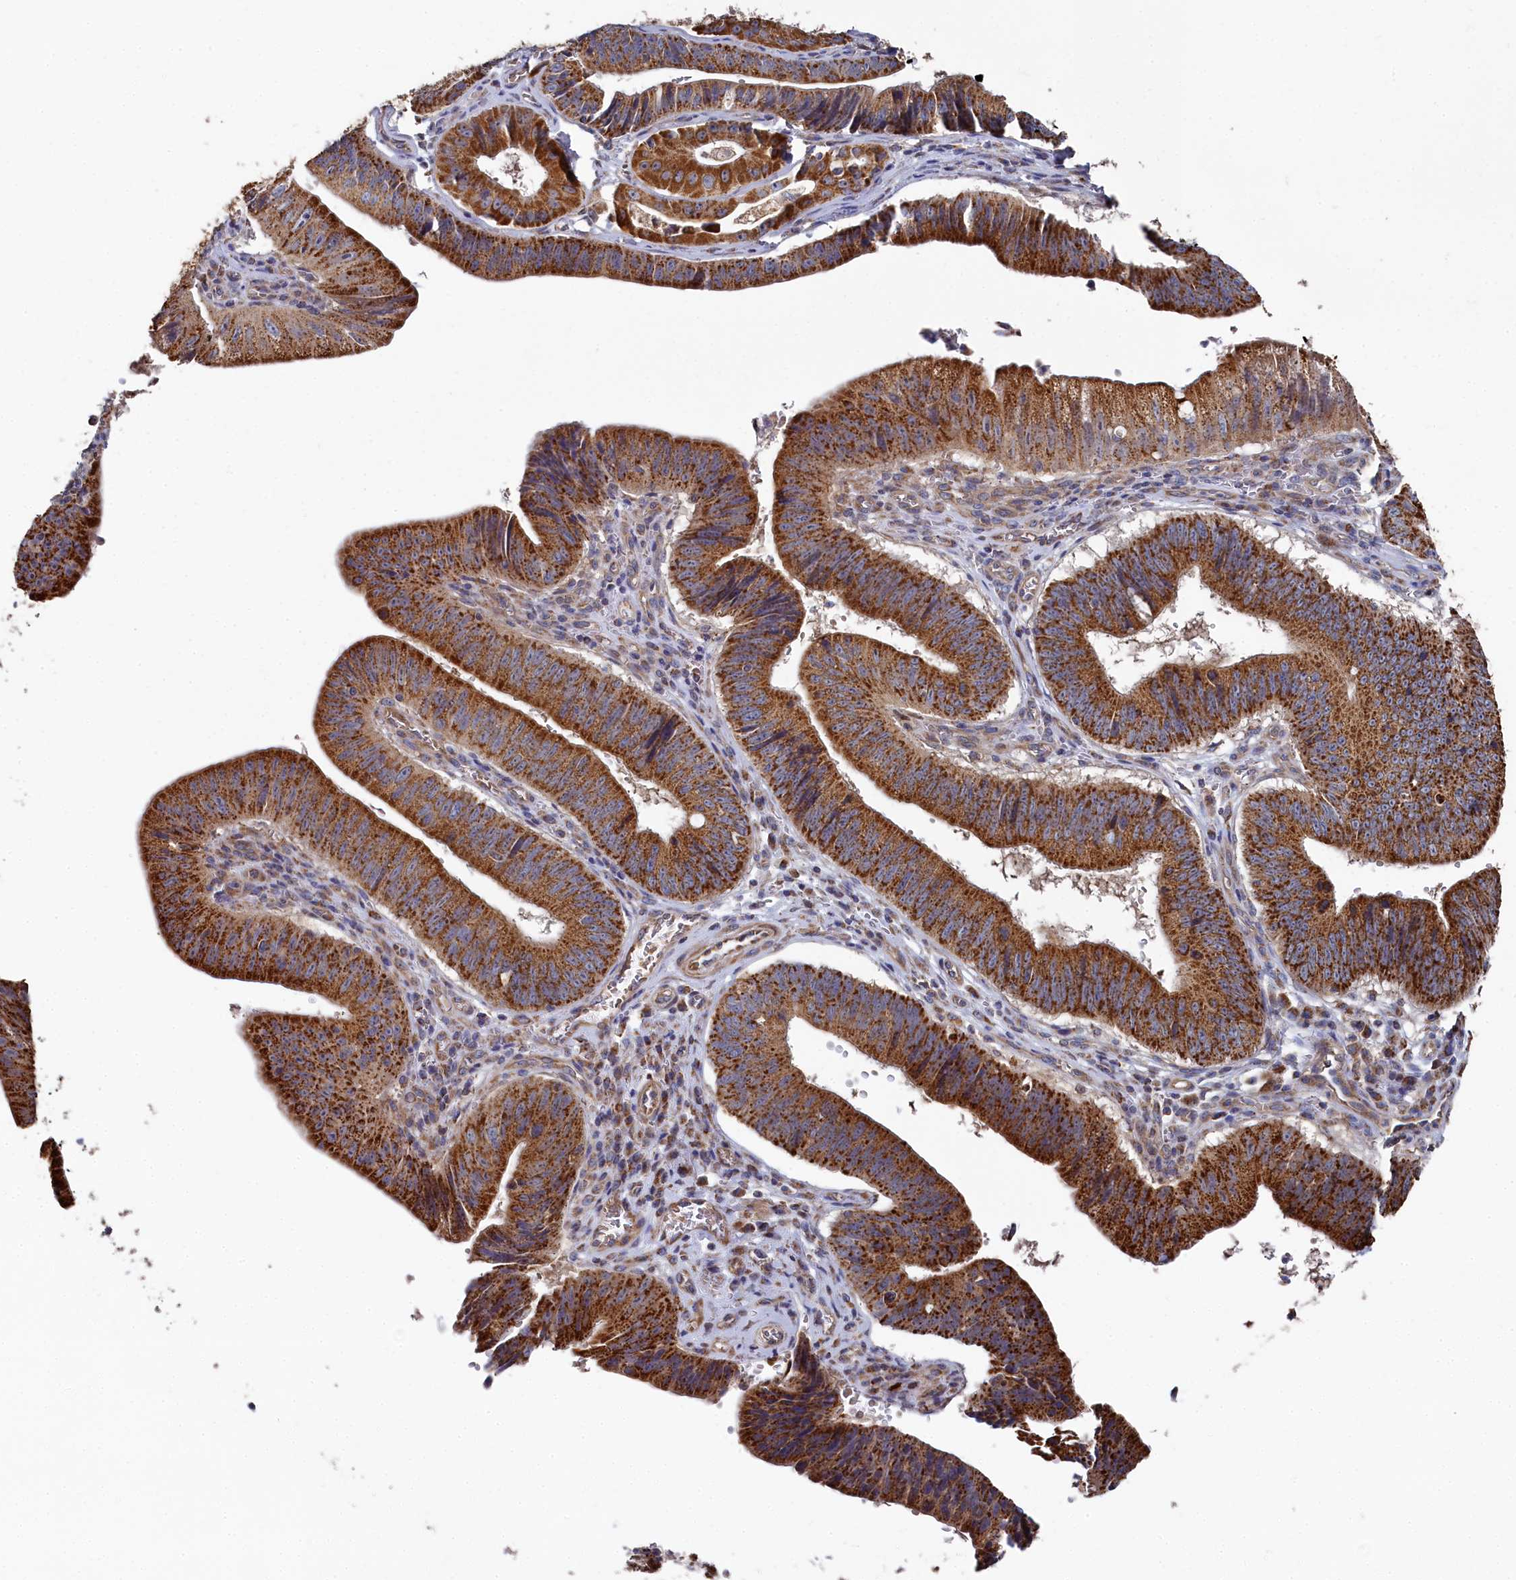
{"staining": {"intensity": "strong", "quantity": ">75%", "location": "cytoplasmic/membranous"}, "tissue": "stomach cancer", "cell_type": "Tumor cells", "image_type": "cancer", "snomed": [{"axis": "morphology", "description": "Adenocarcinoma, NOS"}, {"axis": "topography", "description": "Stomach"}], "caption": "Immunohistochemistry (DAB (3,3'-diaminobenzidine)) staining of adenocarcinoma (stomach) demonstrates strong cytoplasmic/membranous protein positivity in about >75% of tumor cells. The staining is performed using DAB (3,3'-diaminobenzidine) brown chromogen to label protein expression. The nuclei are counter-stained blue using hematoxylin.", "gene": "HAUS2", "patient": {"sex": "male", "age": 59}}